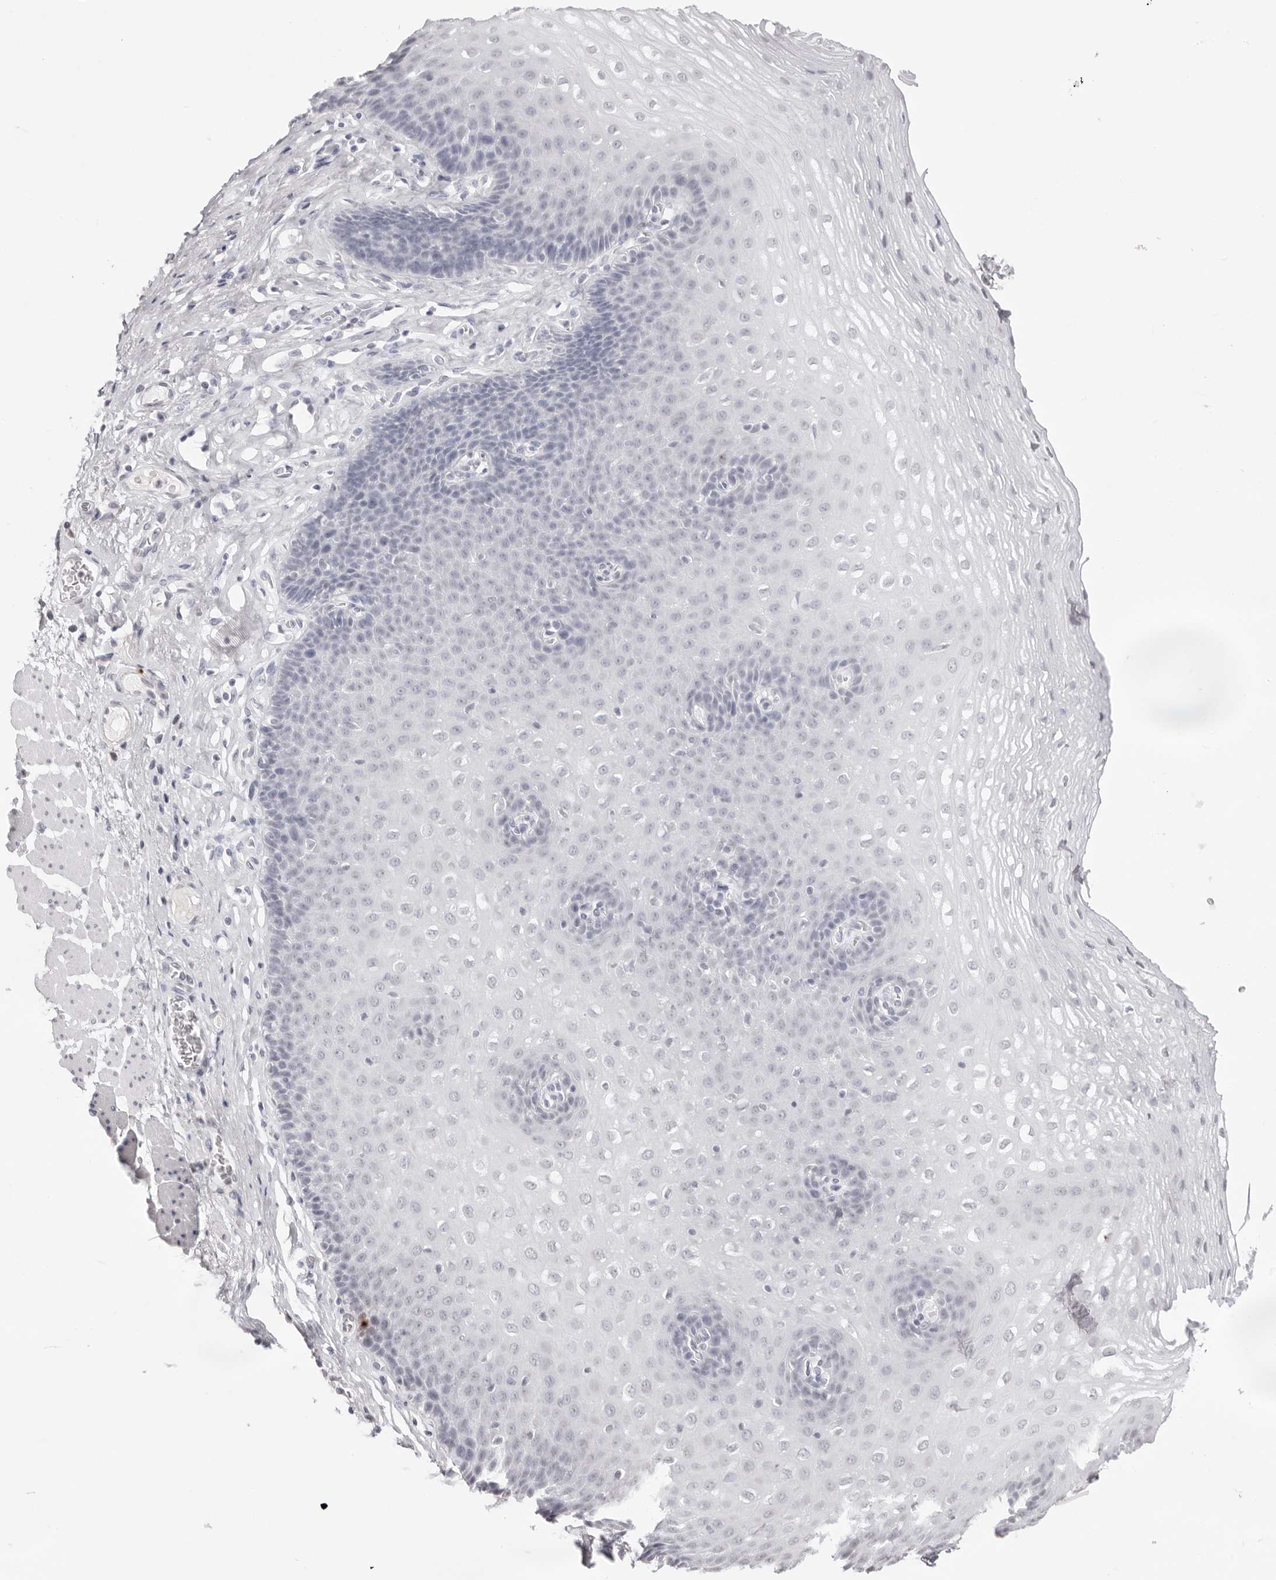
{"staining": {"intensity": "negative", "quantity": "none", "location": "none"}, "tissue": "esophagus", "cell_type": "Squamous epithelial cells", "image_type": "normal", "snomed": [{"axis": "morphology", "description": "Normal tissue, NOS"}, {"axis": "topography", "description": "Esophagus"}], "caption": "Immunohistochemistry (IHC) histopathology image of normal human esophagus stained for a protein (brown), which shows no staining in squamous epithelial cells. (DAB IHC, high magnification).", "gene": "CST5", "patient": {"sex": "female", "age": 66}}